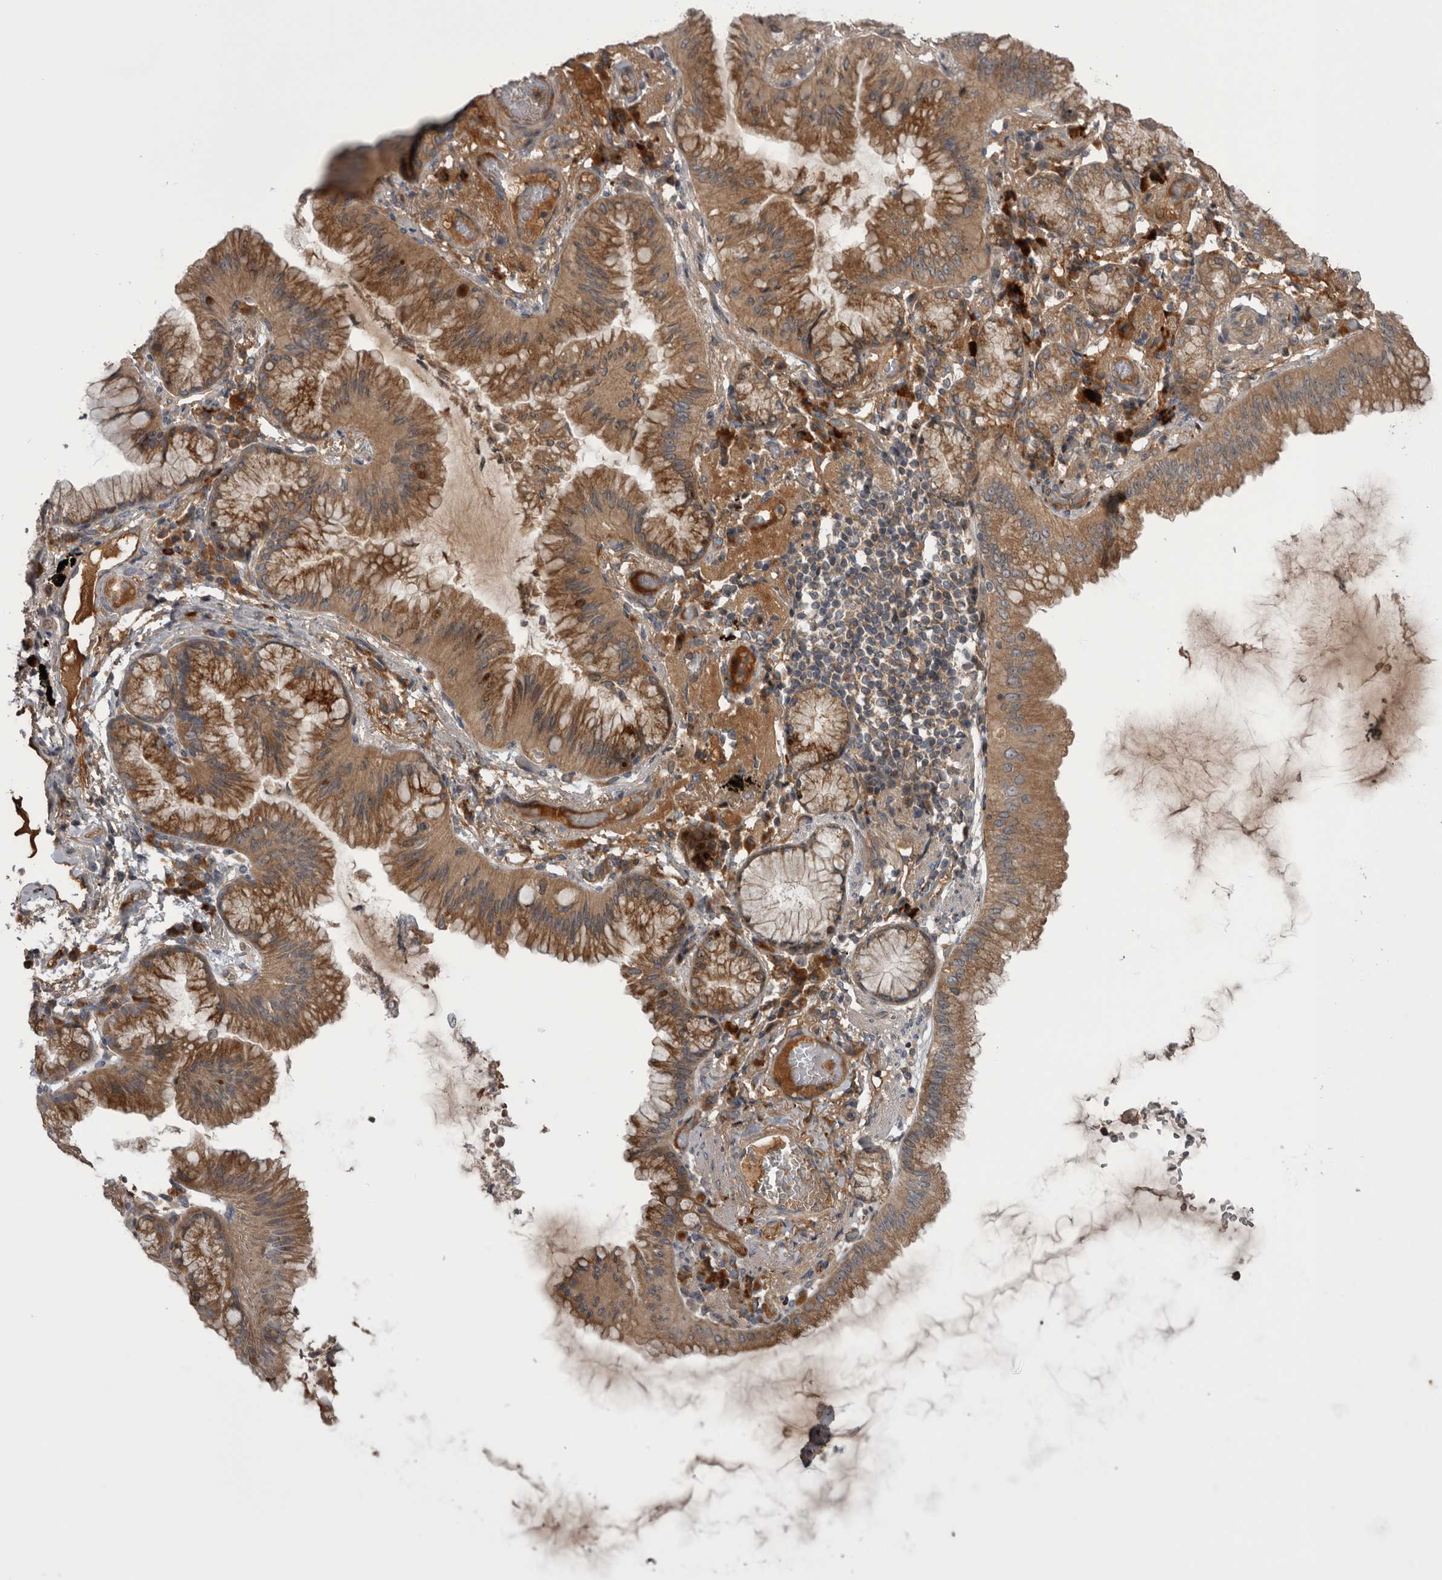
{"staining": {"intensity": "moderate", "quantity": "25%-75%", "location": "cytoplasmic/membranous"}, "tissue": "lung cancer", "cell_type": "Tumor cells", "image_type": "cancer", "snomed": [{"axis": "morphology", "description": "Adenocarcinoma, NOS"}, {"axis": "topography", "description": "Lung"}], "caption": "Brown immunohistochemical staining in human lung cancer shows moderate cytoplasmic/membranous positivity in approximately 25%-75% of tumor cells. (Brightfield microscopy of DAB IHC at high magnification).", "gene": "RAB3GAP2", "patient": {"sex": "female", "age": 70}}